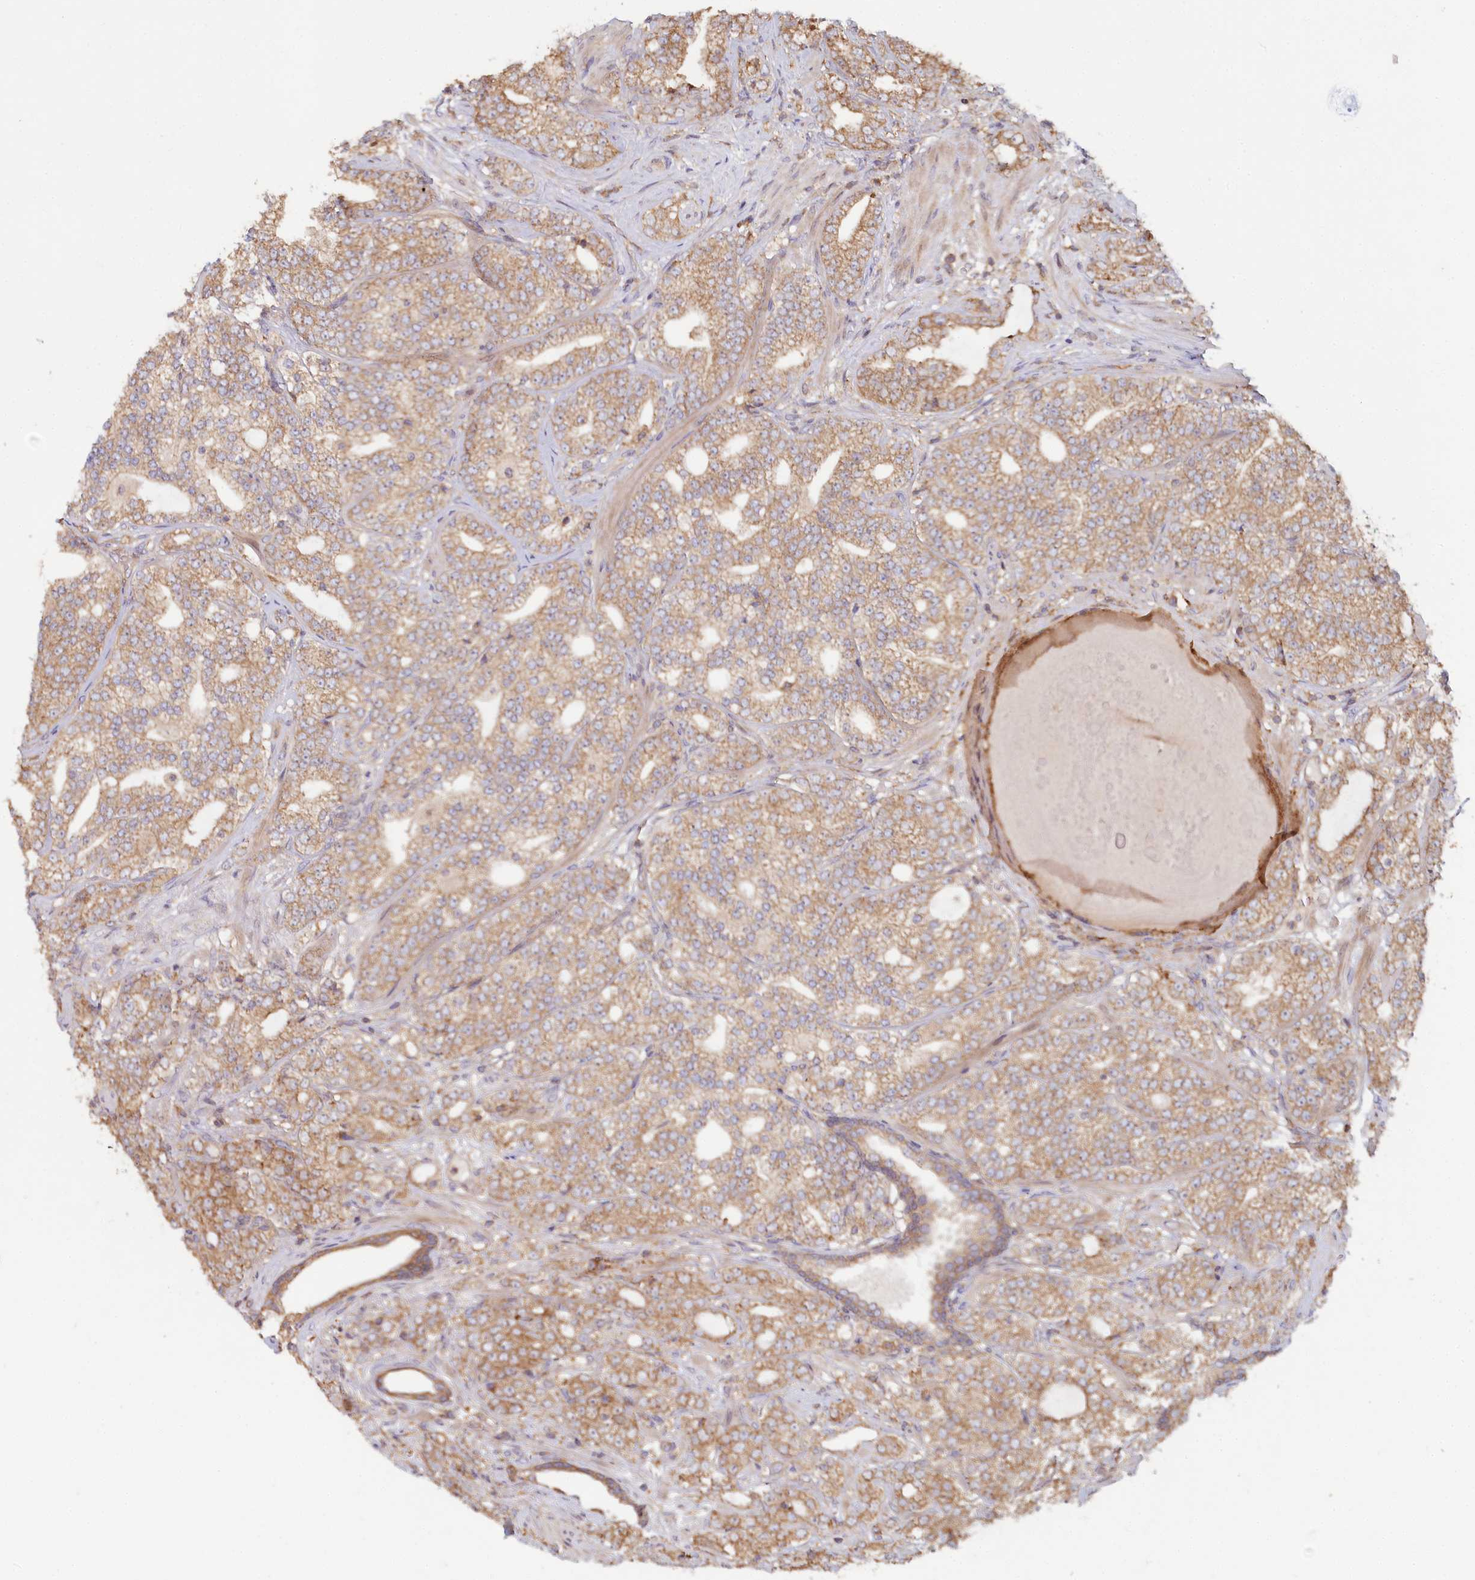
{"staining": {"intensity": "moderate", "quantity": ">75%", "location": "cytoplasmic/membranous"}, "tissue": "prostate cancer", "cell_type": "Tumor cells", "image_type": "cancer", "snomed": [{"axis": "morphology", "description": "Adenocarcinoma, High grade"}, {"axis": "topography", "description": "Prostate"}], "caption": "Tumor cells display medium levels of moderate cytoplasmic/membranous staining in about >75% of cells in human prostate cancer (adenocarcinoma (high-grade)).", "gene": "HAL", "patient": {"sex": "male", "age": 64}}